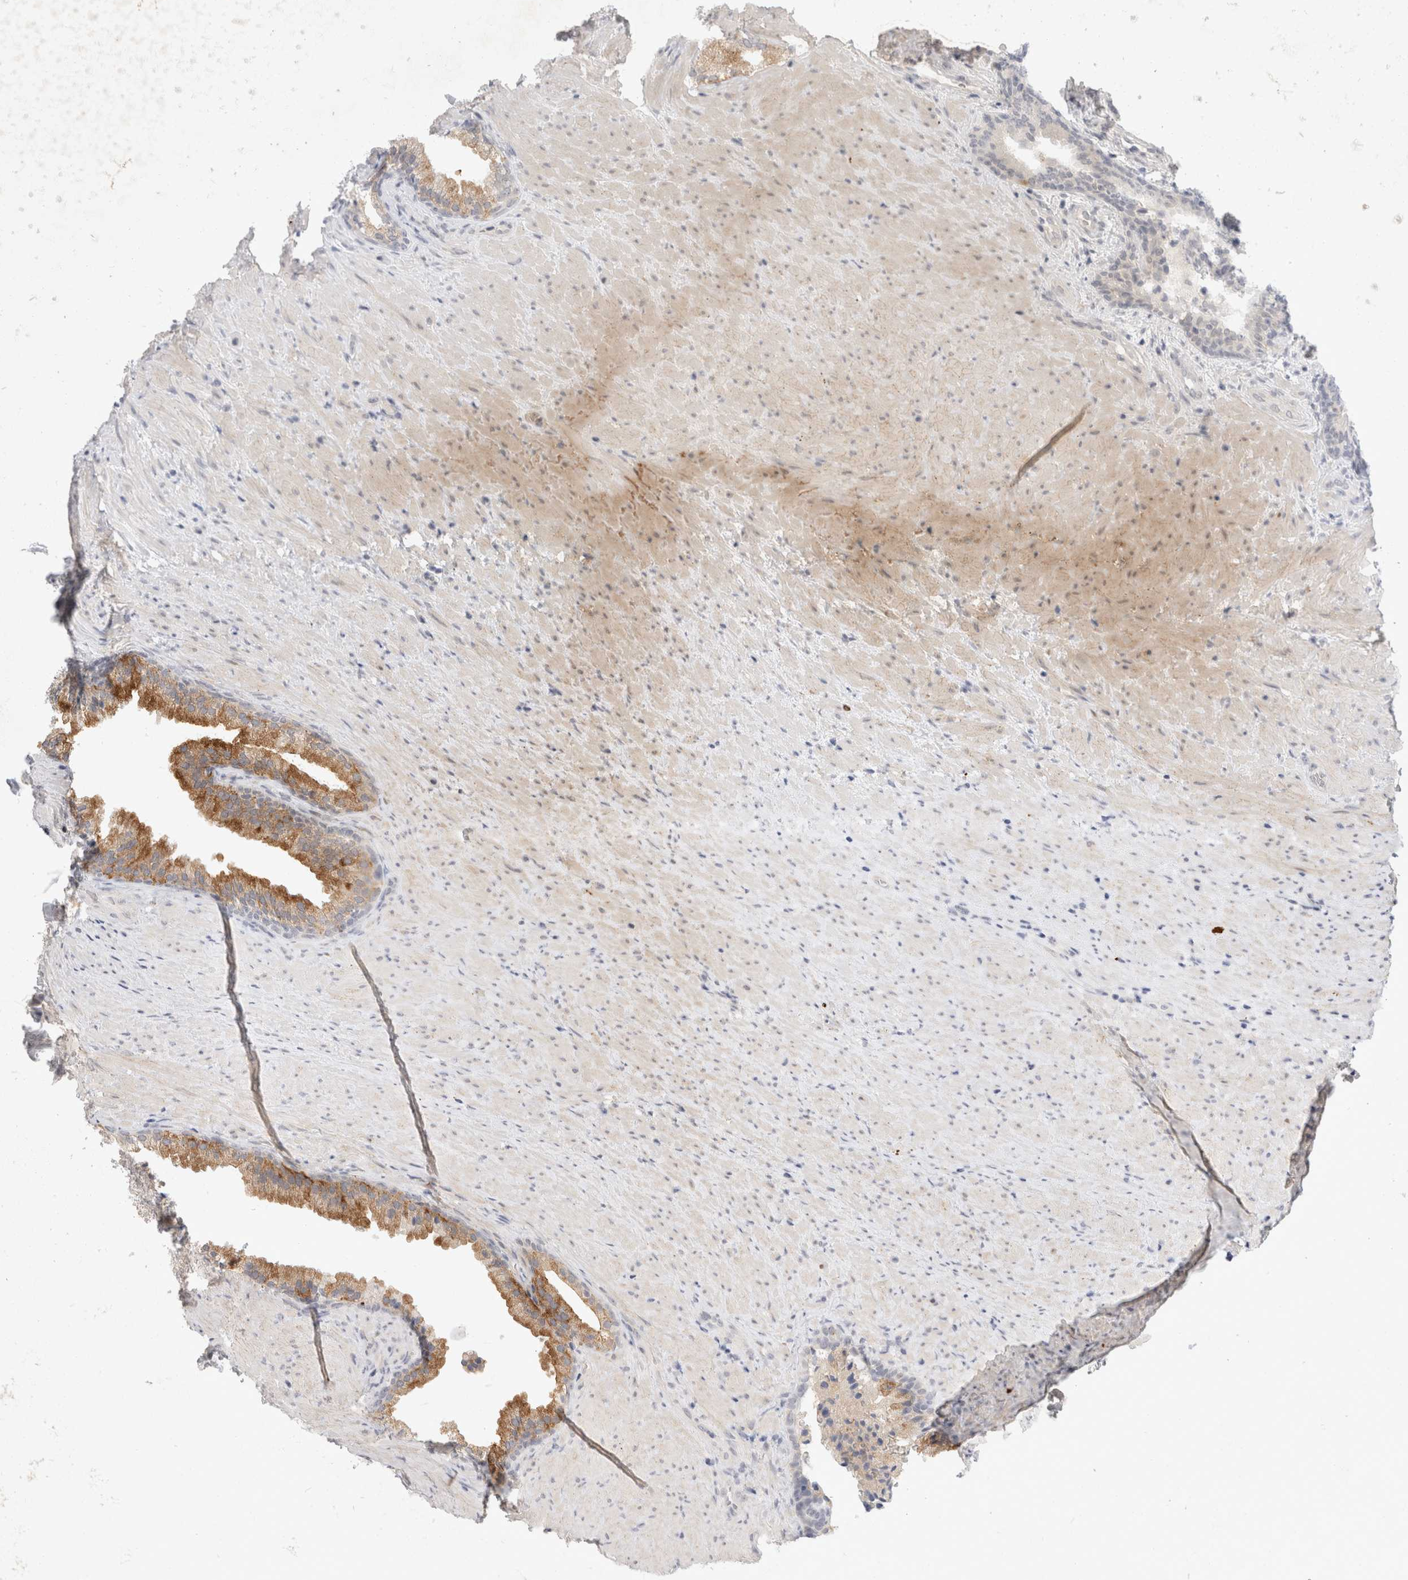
{"staining": {"intensity": "strong", "quantity": "25%-75%", "location": "cytoplasmic/membranous"}, "tissue": "prostate", "cell_type": "Glandular cells", "image_type": "normal", "snomed": [{"axis": "morphology", "description": "Normal tissue, NOS"}, {"axis": "topography", "description": "Prostate"}], "caption": "Protein staining of benign prostate reveals strong cytoplasmic/membranous positivity in about 25%-75% of glandular cells. (DAB (3,3'-diaminobenzidine) = brown stain, brightfield microscopy at high magnification).", "gene": "TOM1L2", "patient": {"sex": "male", "age": 76}}